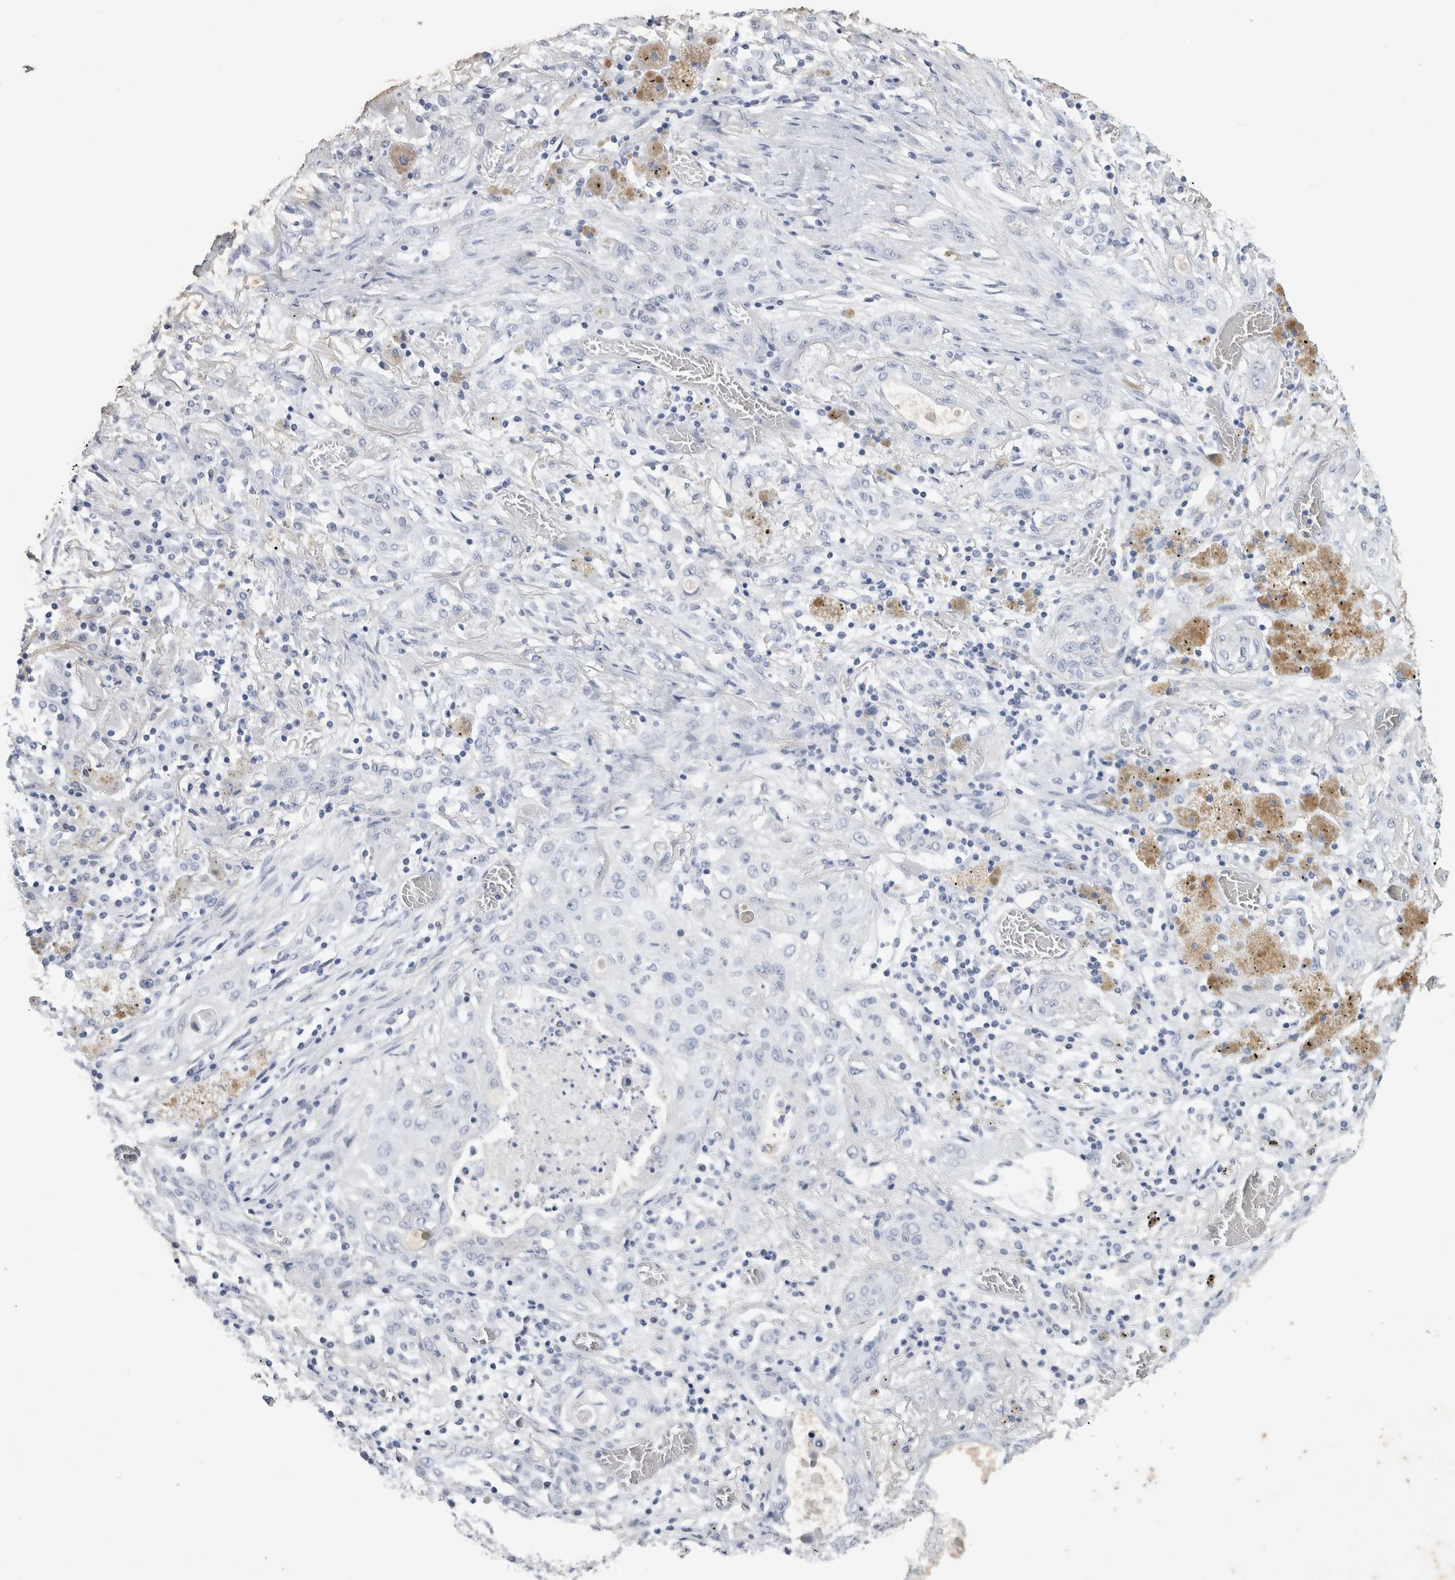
{"staining": {"intensity": "negative", "quantity": "none", "location": "none"}, "tissue": "lung cancer", "cell_type": "Tumor cells", "image_type": "cancer", "snomed": [{"axis": "morphology", "description": "Squamous cell carcinoma, NOS"}, {"axis": "topography", "description": "Lung"}], "caption": "Immunohistochemical staining of lung squamous cell carcinoma exhibits no significant expression in tumor cells.", "gene": "FXYD7", "patient": {"sex": "female", "age": 47}}